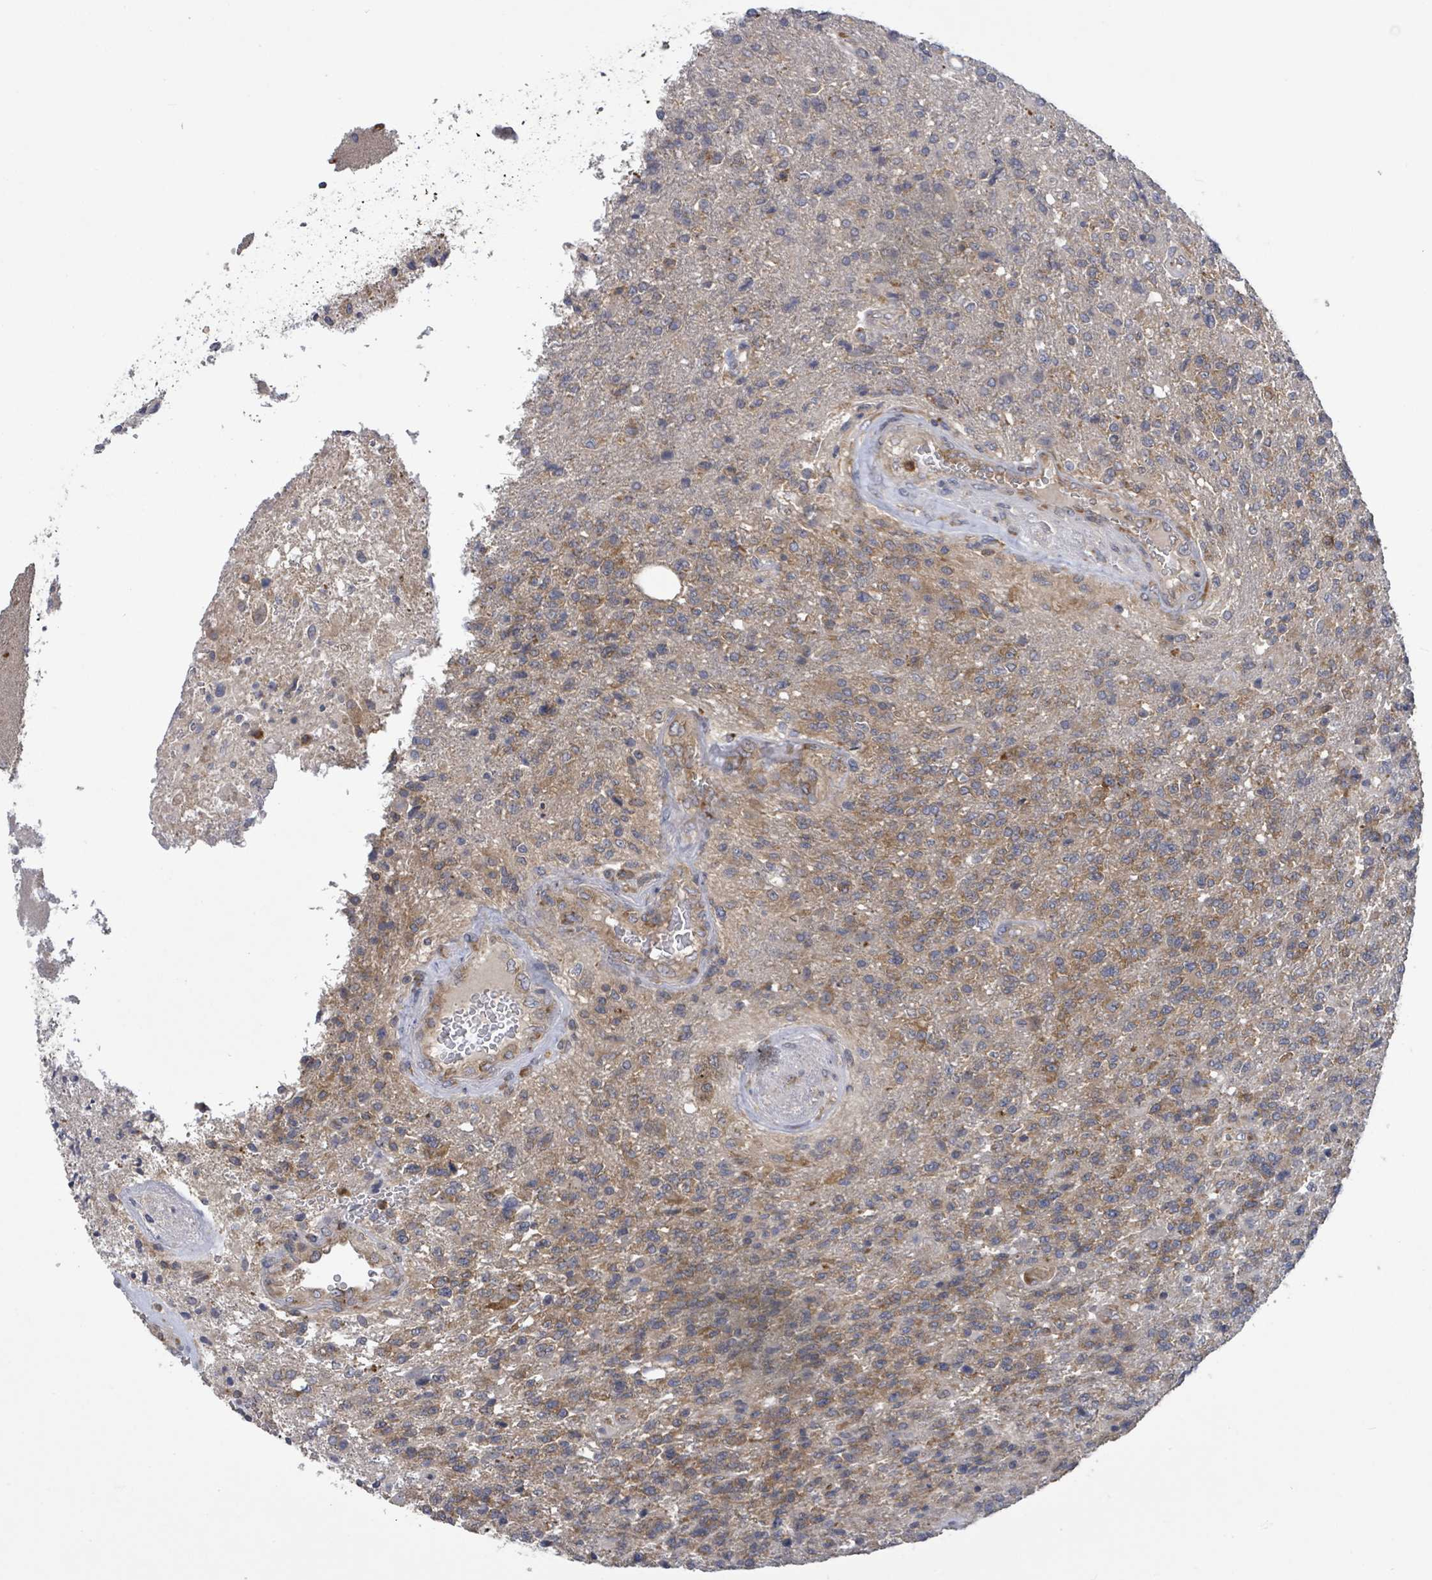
{"staining": {"intensity": "moderate", "quantity": "25%-75%", "location": "cytoplasmic/membranous"}, "tissue": "glioma", "cell_type": "Tumor cells", "image_type": "cancer", "snomed": [{"axis": "morphology", "description": "Glioma, malignant, High grade"}, {"axis": "topography", "description": "Brain"}], "caption": "Immunohistochemistry image of glioma stained for a protein (brown), which reveals medium levels of moderate cytoplasmic/membranous staining in approximately 25%-75% of tumor cells.", "gene": "SERPINE3", "patient": {"sex": "male", "age": 56}}